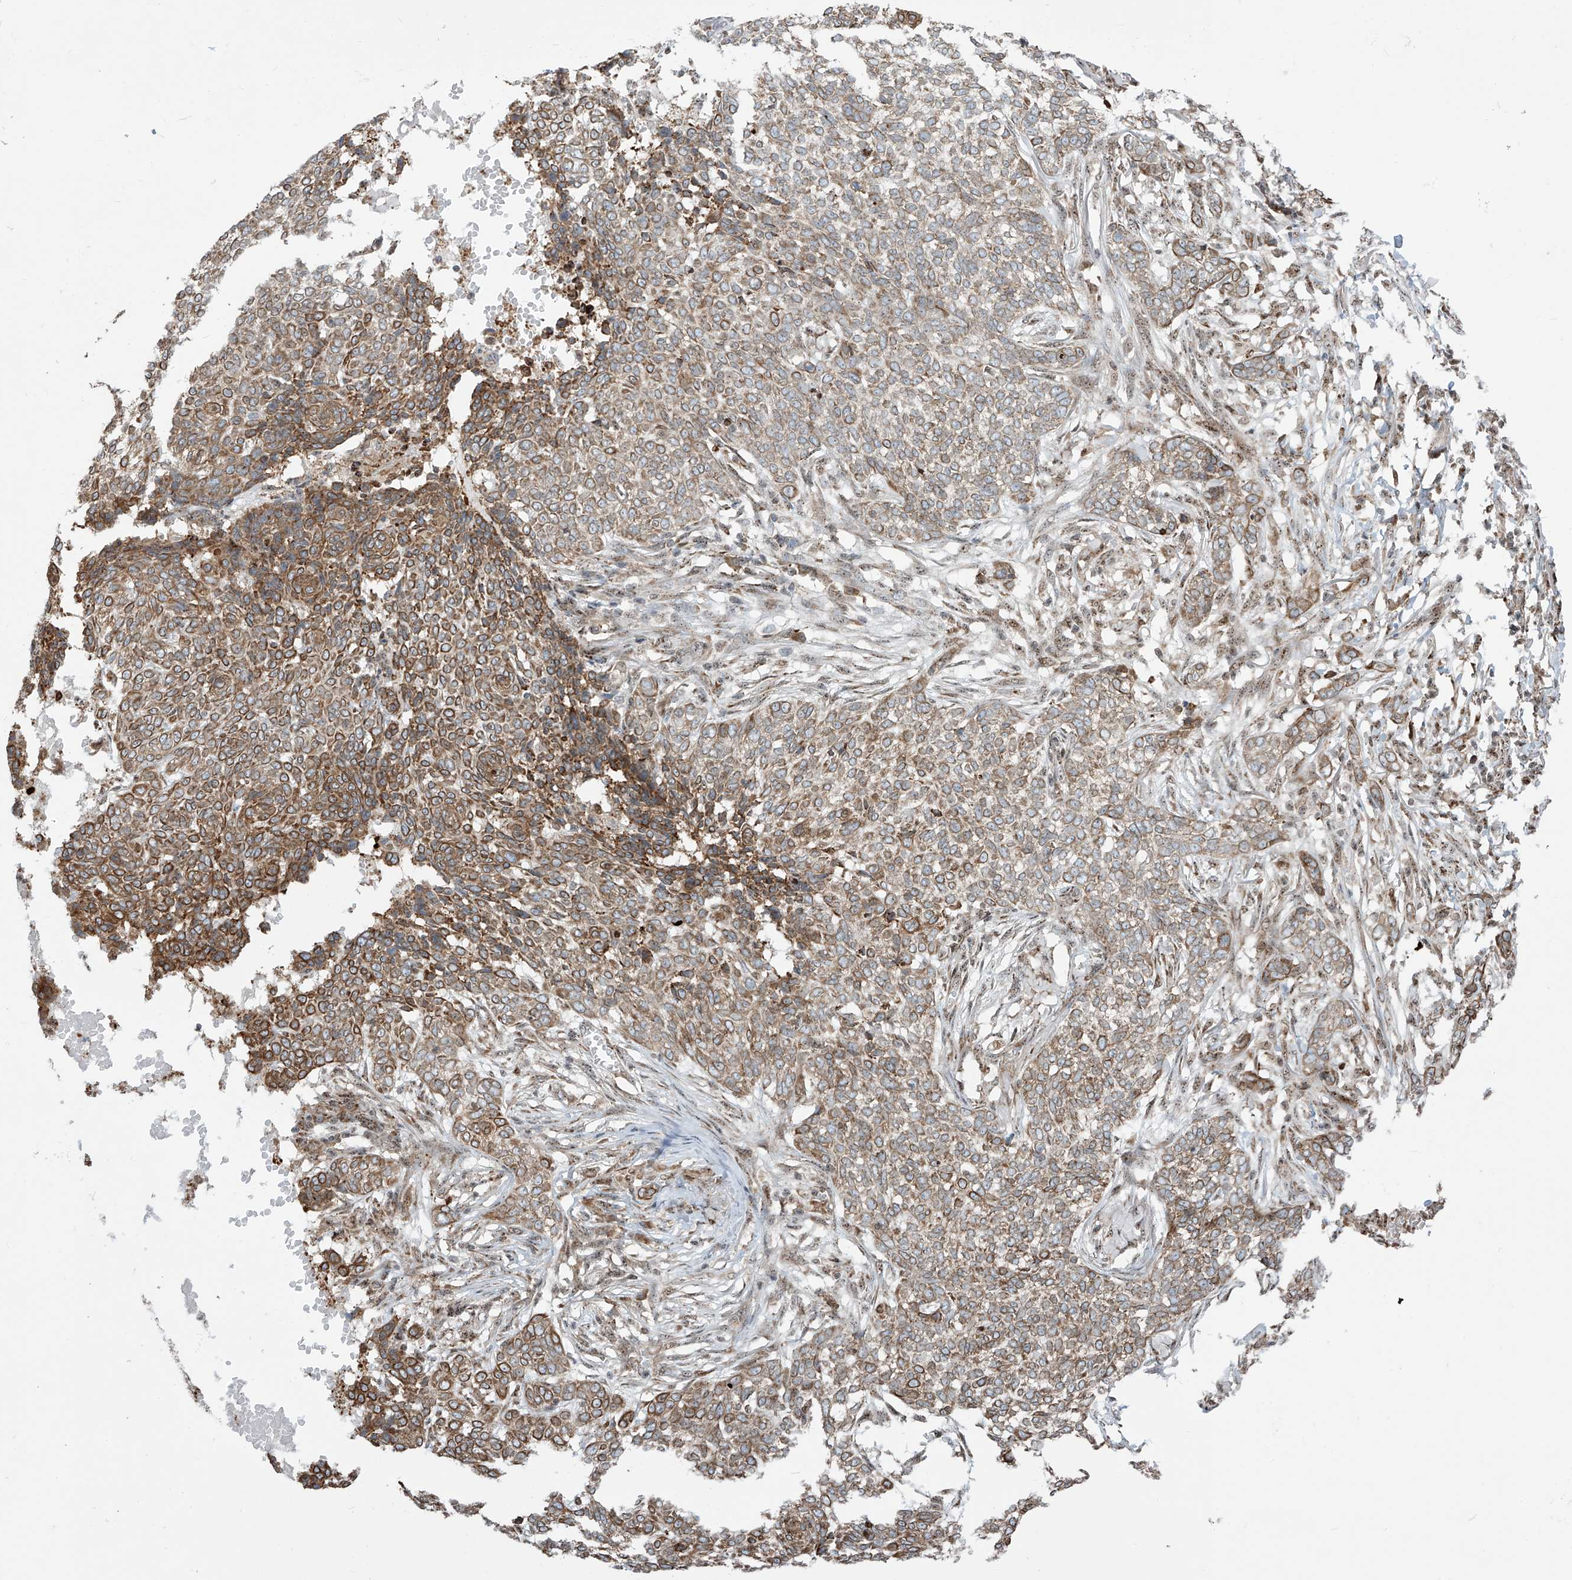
{"staining": {"intensity": "moderate", "quantity": "25%-75%", "location": "cytoplasmic/membranous"}, "tissue": "skin cancer", "cell_type": "Tumor cells", "image_type": "cancer", "snomed": [{"axis": "morphology", "description": "Basal cell carcinoma"}, {"axis": "topography", "description": "Skin"}], "caption": "Tumor cells exhibit moderate cytoplasmic/membranous positivity in approximately 25%-75% of cells in skin basal cell carcinoma. The protein is shown in brown color, while the nuclei are stained blue.", "gene": "ZBTB8A", "patient": {"sex": "male", "age": 85}}